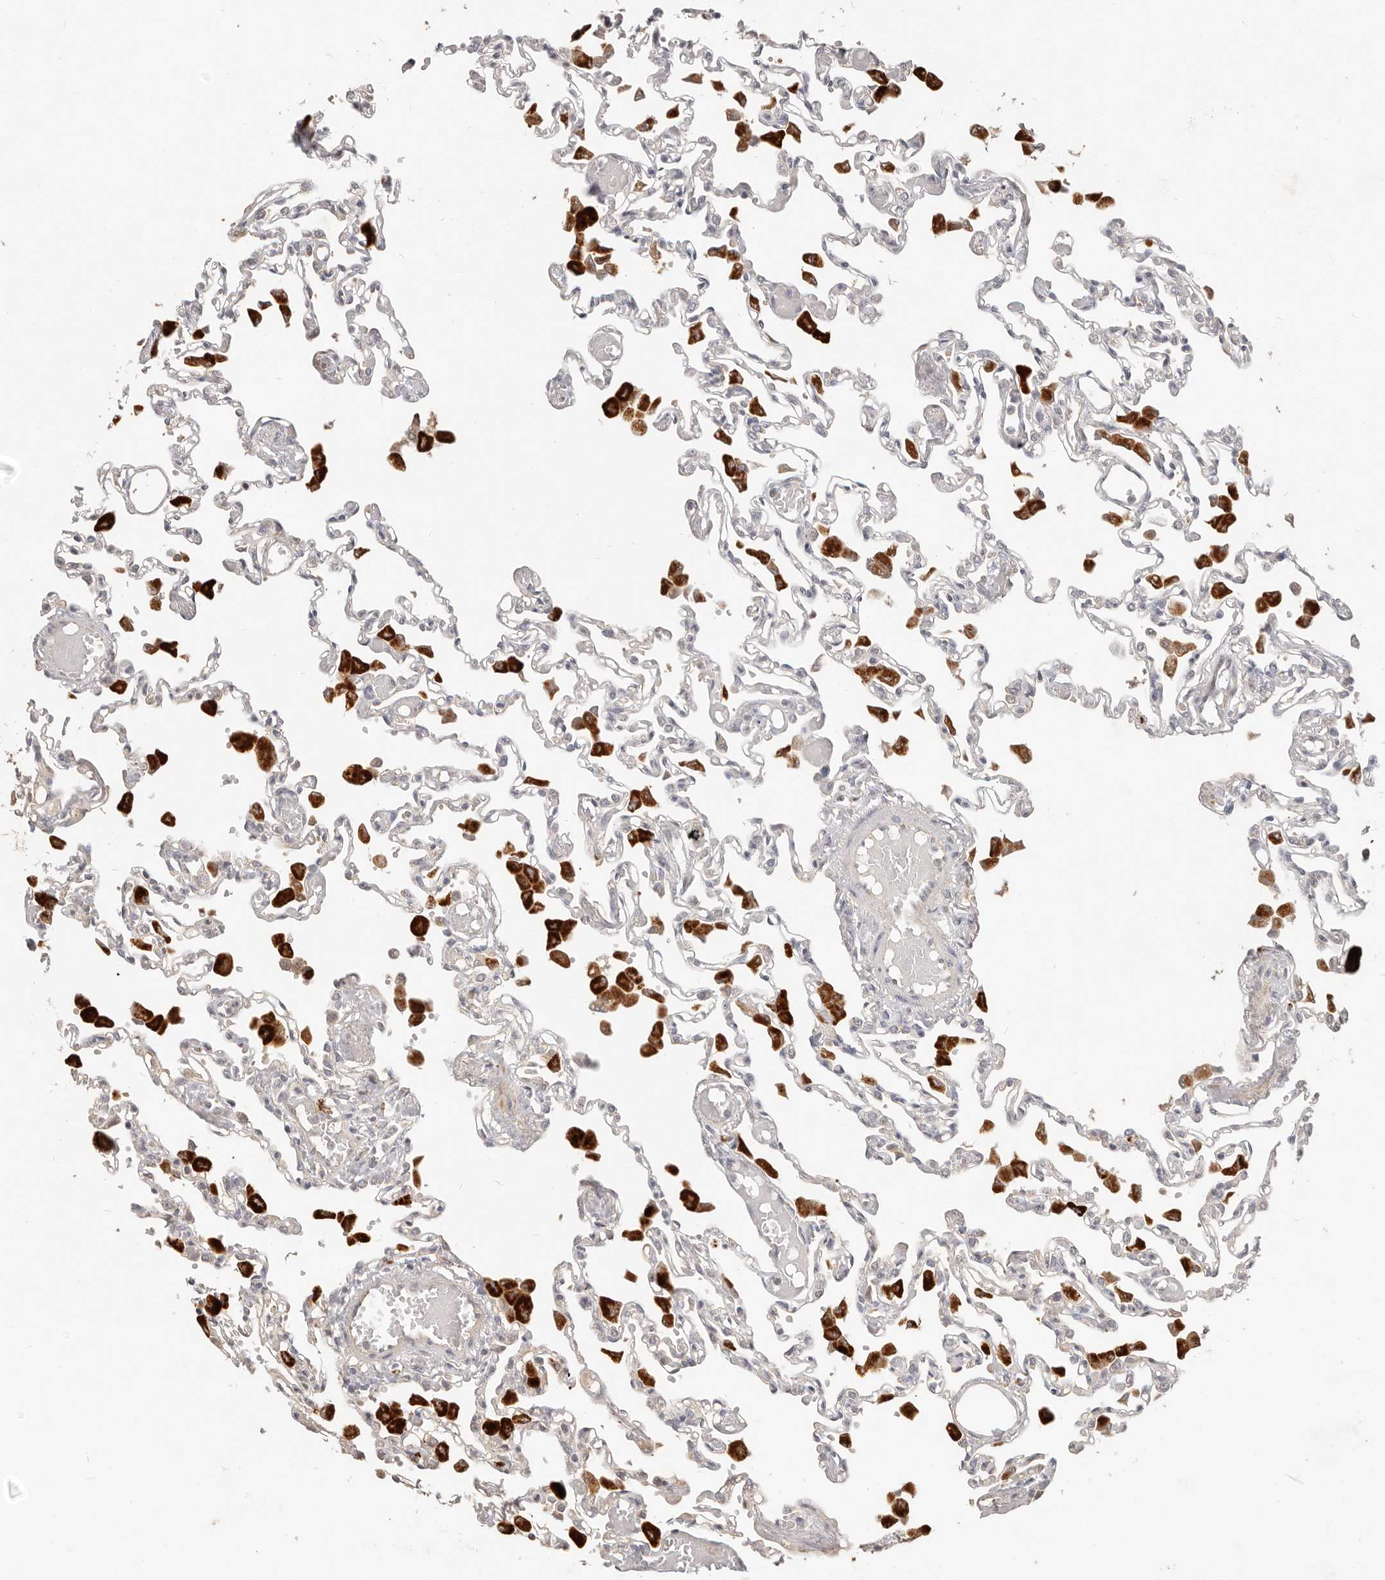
{"staining": {"intensity": "negative", "quantity": "none", "location": "none"}, "tissue": "lung", "cell_type": "Alveolar cells", "image_type": "normal", "snomed": [{"axis": "morphology", "description": "Normal tissue, NOS"}, {"axis": "topography", "description": "Bronchus"}, {"axis": "topography", "description": "Lung"}], "caption": "The histopathology image displays no significant staining in alveolar cells of lung. (IHC, brightfield microscopy, high magnification).", "gene": "MTFR2", "patient": {"sex": "female", "age": 49}}